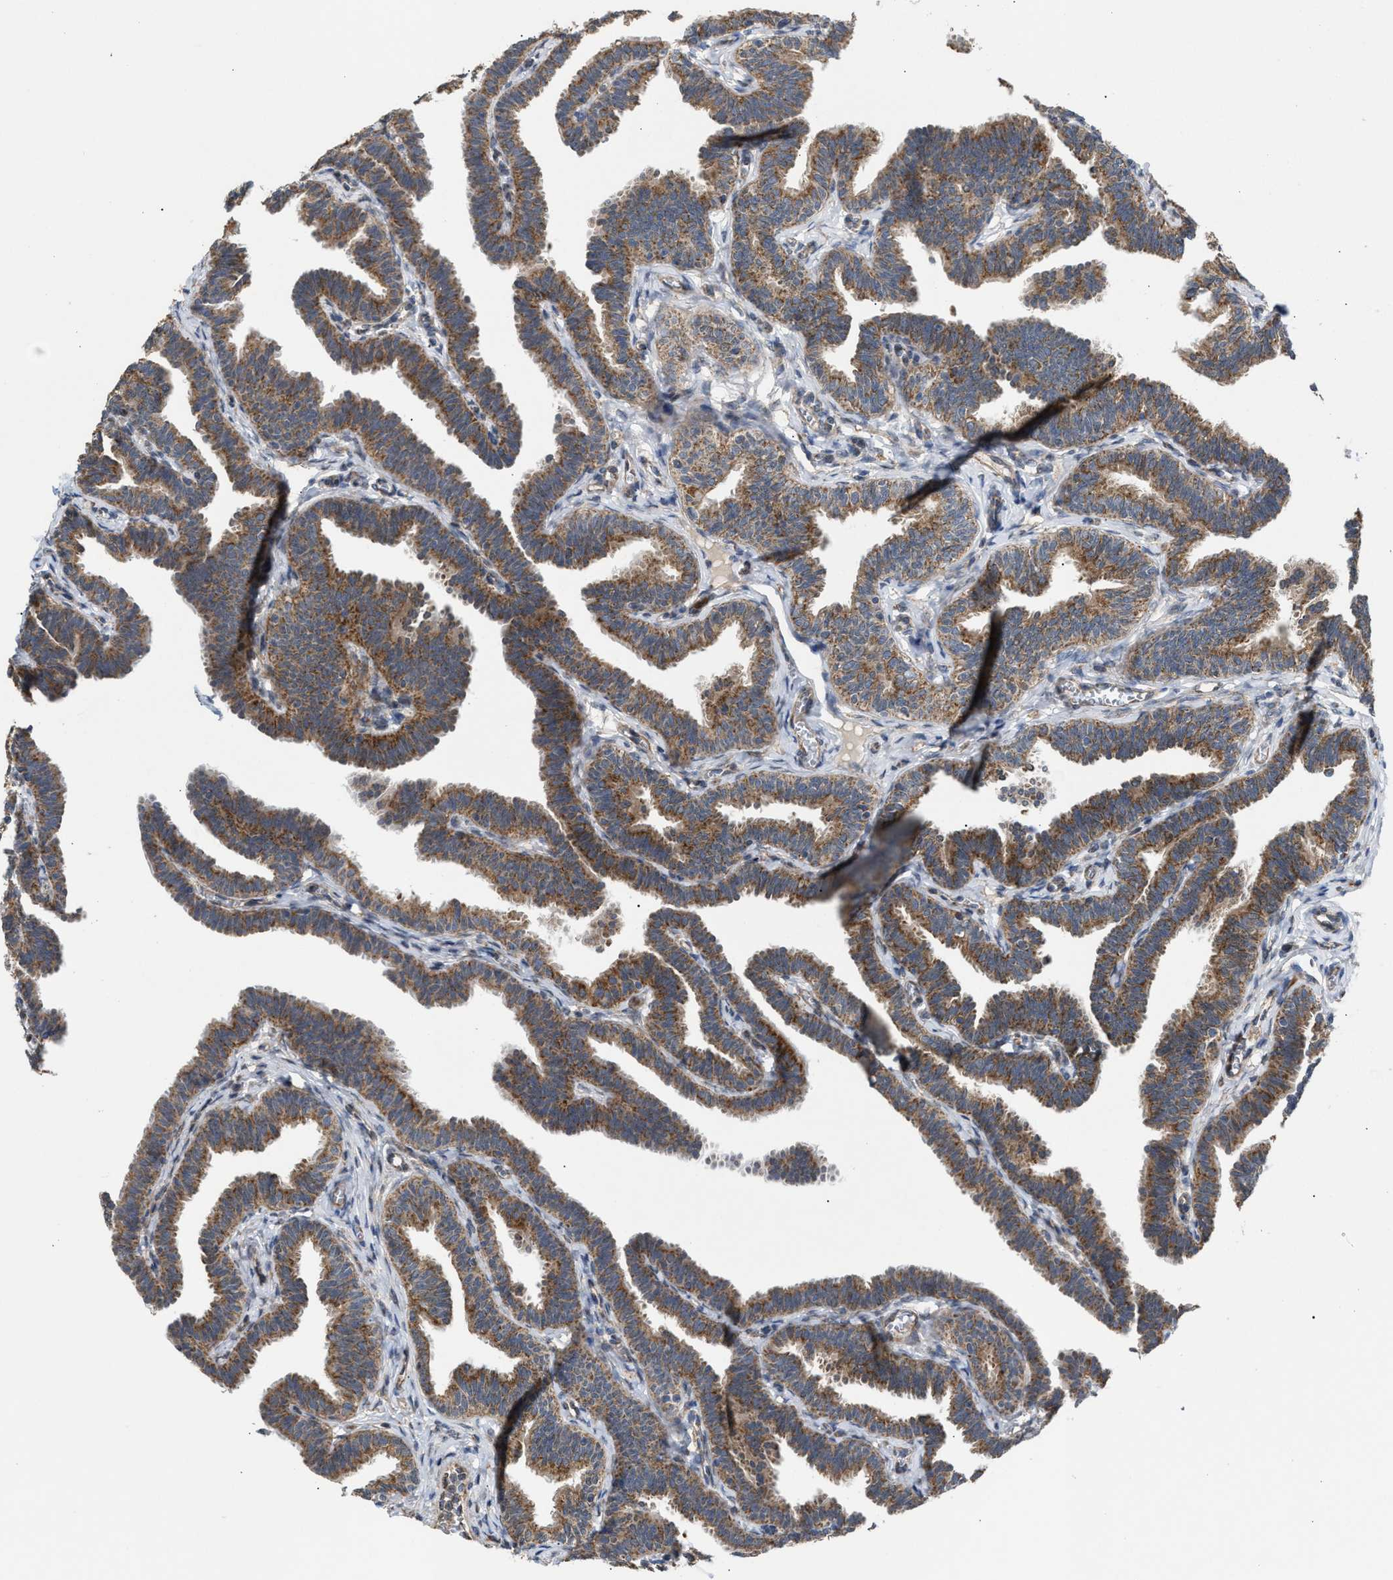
{"staining": {"intensity": "moderate", "quantity": ">75%", "location": "cytoplasmic/membranous"}, "tissue": "fallopian tube", "cell_type": "Glandular cells", "image_type": "normal", "snomed": [{"axis": "morphology", "description": "Normal tissue, NOS"}, {"axis": "topography", "description": "Fallopian tube"}, {"axis": "topography", "description": "Ovary"}], "caption": "The histopathology image displays immunohistochemical staining of benign fallopian tube. There is moderate cytoplasmic/membranous positivity is seen in about >75% of glandular cells. Nuclei are stained in blue.", "gene": "TACO1", "patient": {"sex": "female", "age": 23}}